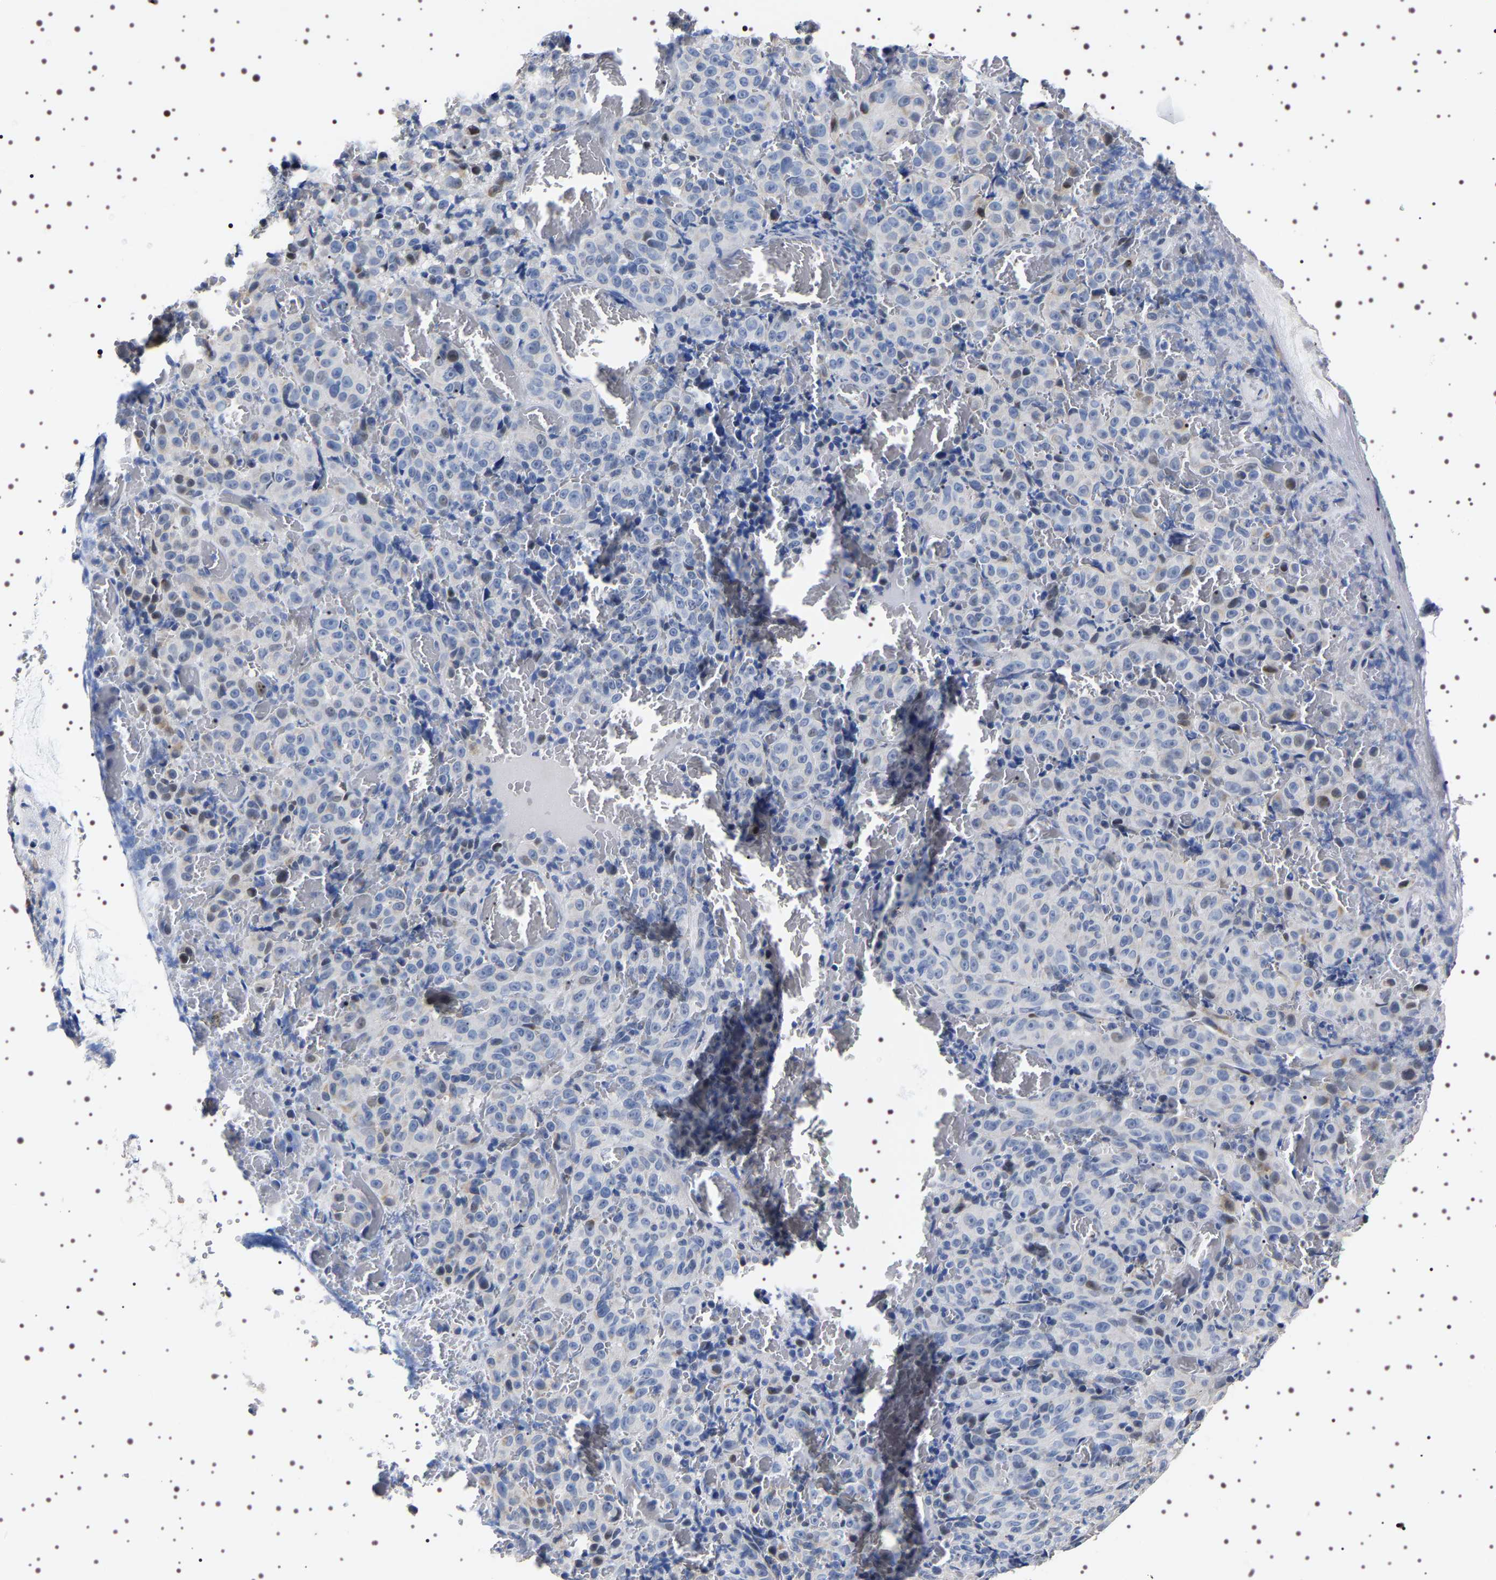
{"staining": {"intensity": "negative", "quantity": "none", "location": "none"}, "tissue": "melanoma", "cell_type": "Tumor cells", "image_type": "cancer", "snomed": [{"axis": "morphology", "description": "Malignant melanoma, NOS"}, {"axis": "topography", "description": "Rectum"}], "caption": "Immunohistochemistry histopathology image of human melanoma stained for a protein (brown), which displays no expression in tumor cells.", "gene": "UBQLN3", "patient": {"sex": "female", "age": 81}}